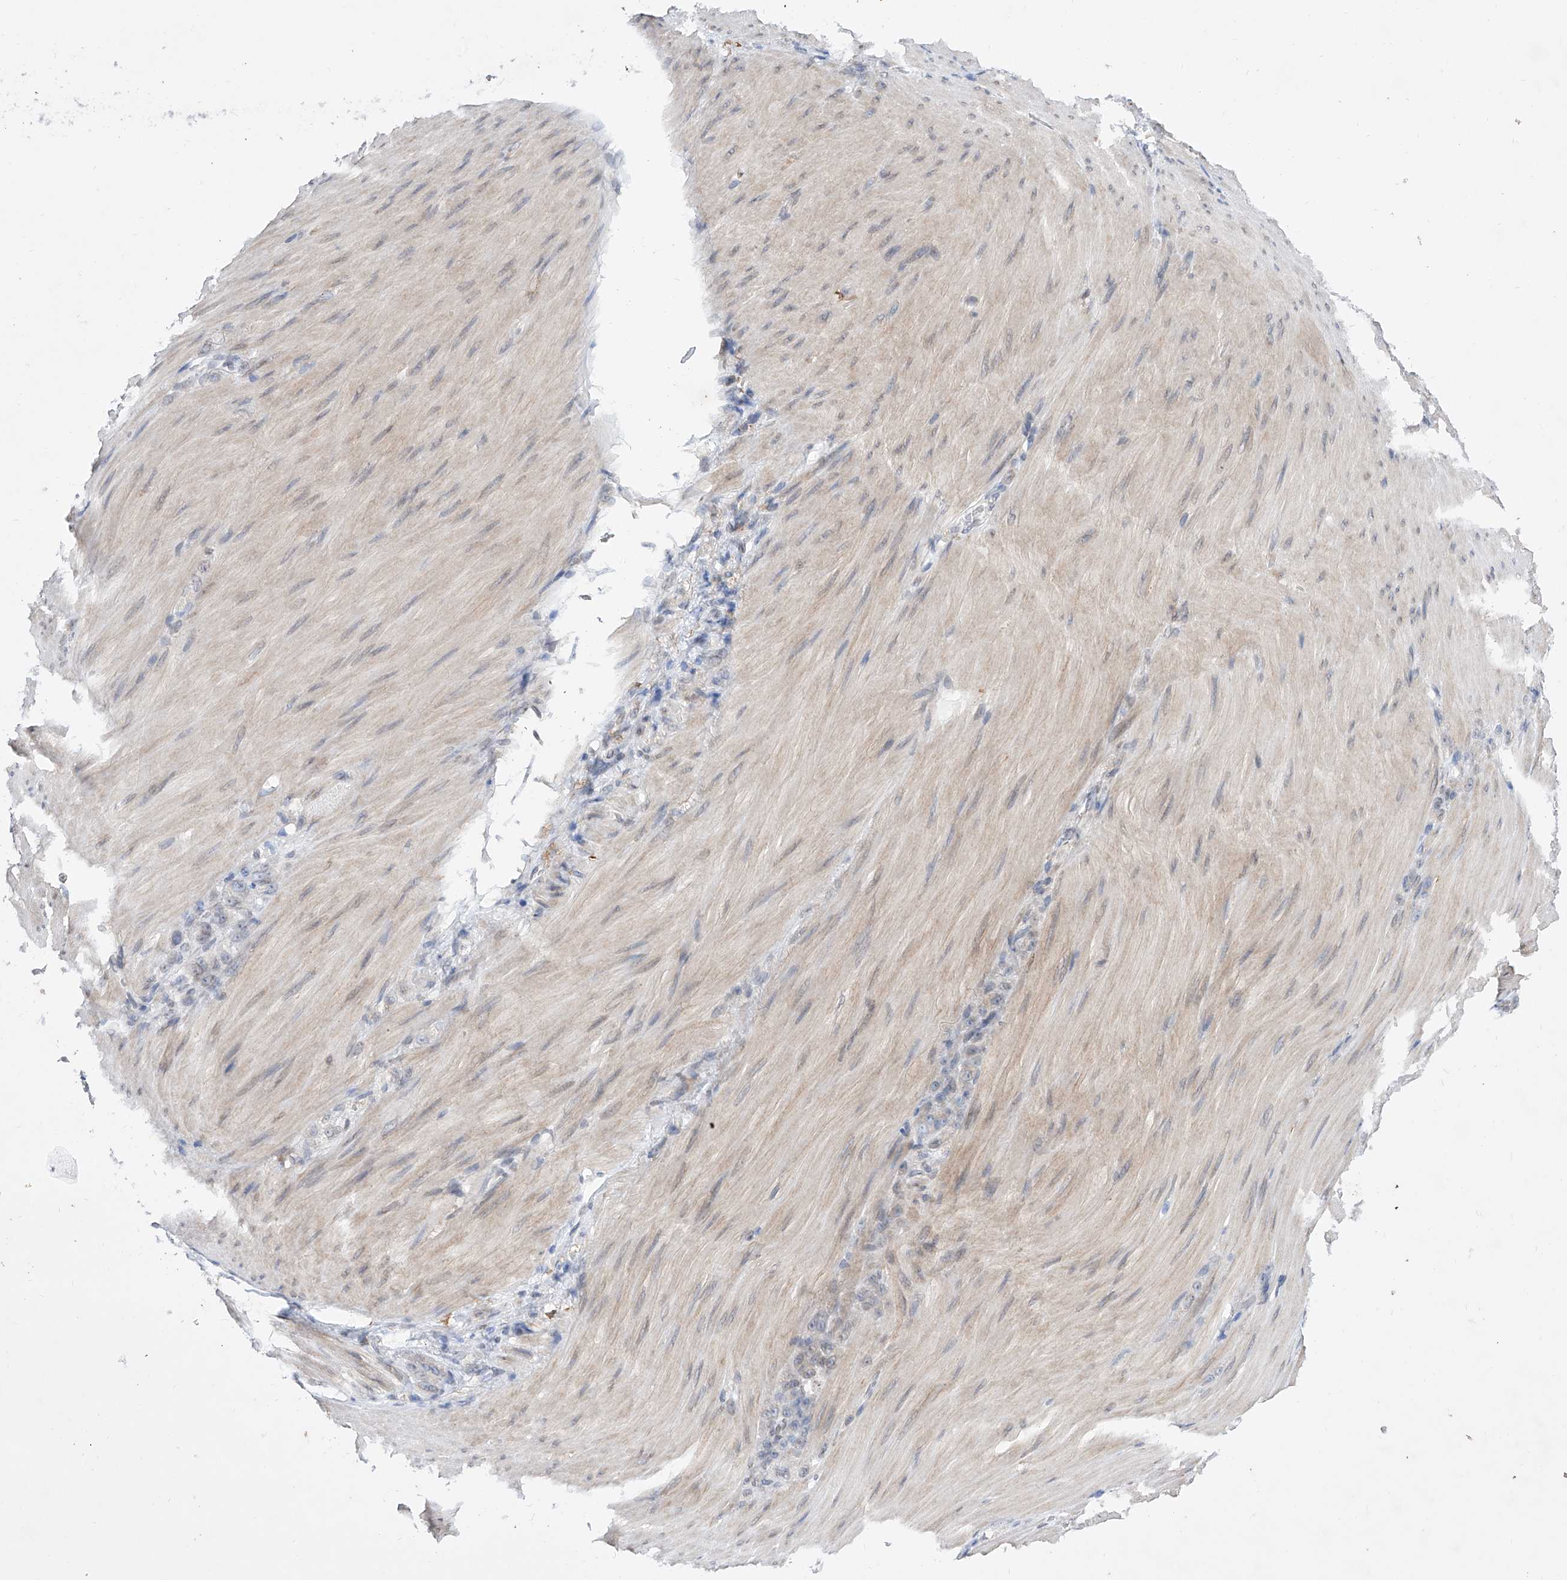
{"staining": {"intensity": "negative", "quantity": "none", "location": "none"}, "tissue": "stomach cancer", "cell_type": "Tumor cells", "image_type": "cancer", "snomed": [{"axis": "morphology", "description": "Normal tissue, NOS"}, {"axis": "morphology", "description": "Adenocarcinoma, NOS"}, {"axis": "topography", "description": "Stomach"}], "caption": "Stomach cancer stained for a protein using immunohistochemistry exhibits no staining tumor cells.", "gene": "LCLAT1", "patient": {"sex": "male", "age": 82}}